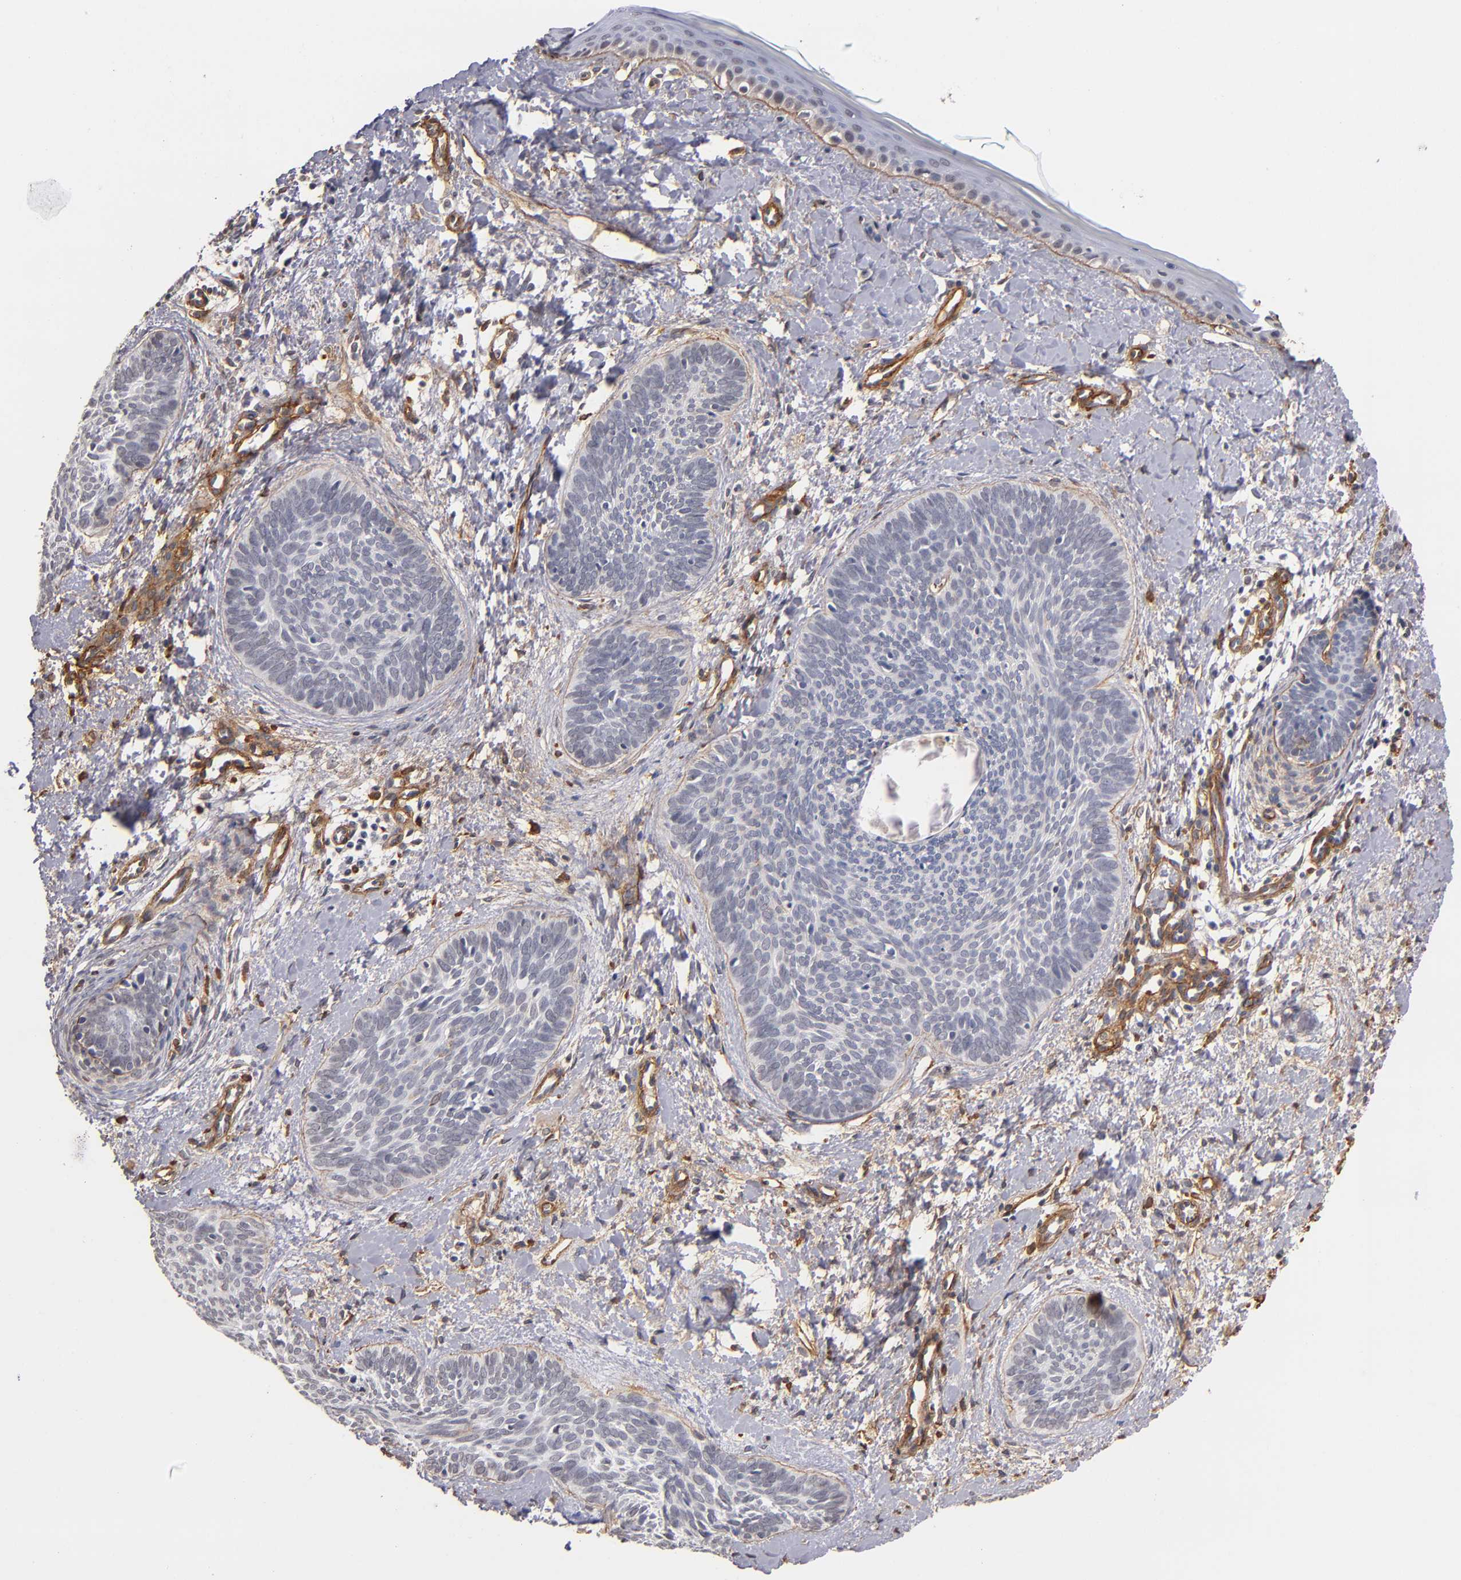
{"staining": {"intensity": "negative", "quantity": "none", "location": "none"}, "tissue": "skin cancer", "cell_type": "Tumor cells", "image_type": "cancer", "snomed": [{"axis": "morphology", "description": "Basal cell carcinoma"}, {"axis": "topography", "description": "Skin"}], "caption": "Immunohistochemistry of human basal cell carcinoma (skin) demonstrates no expression in tumor cells.", "gene": "LAMC1", "patient": {"sex": "female", "age": 81}}